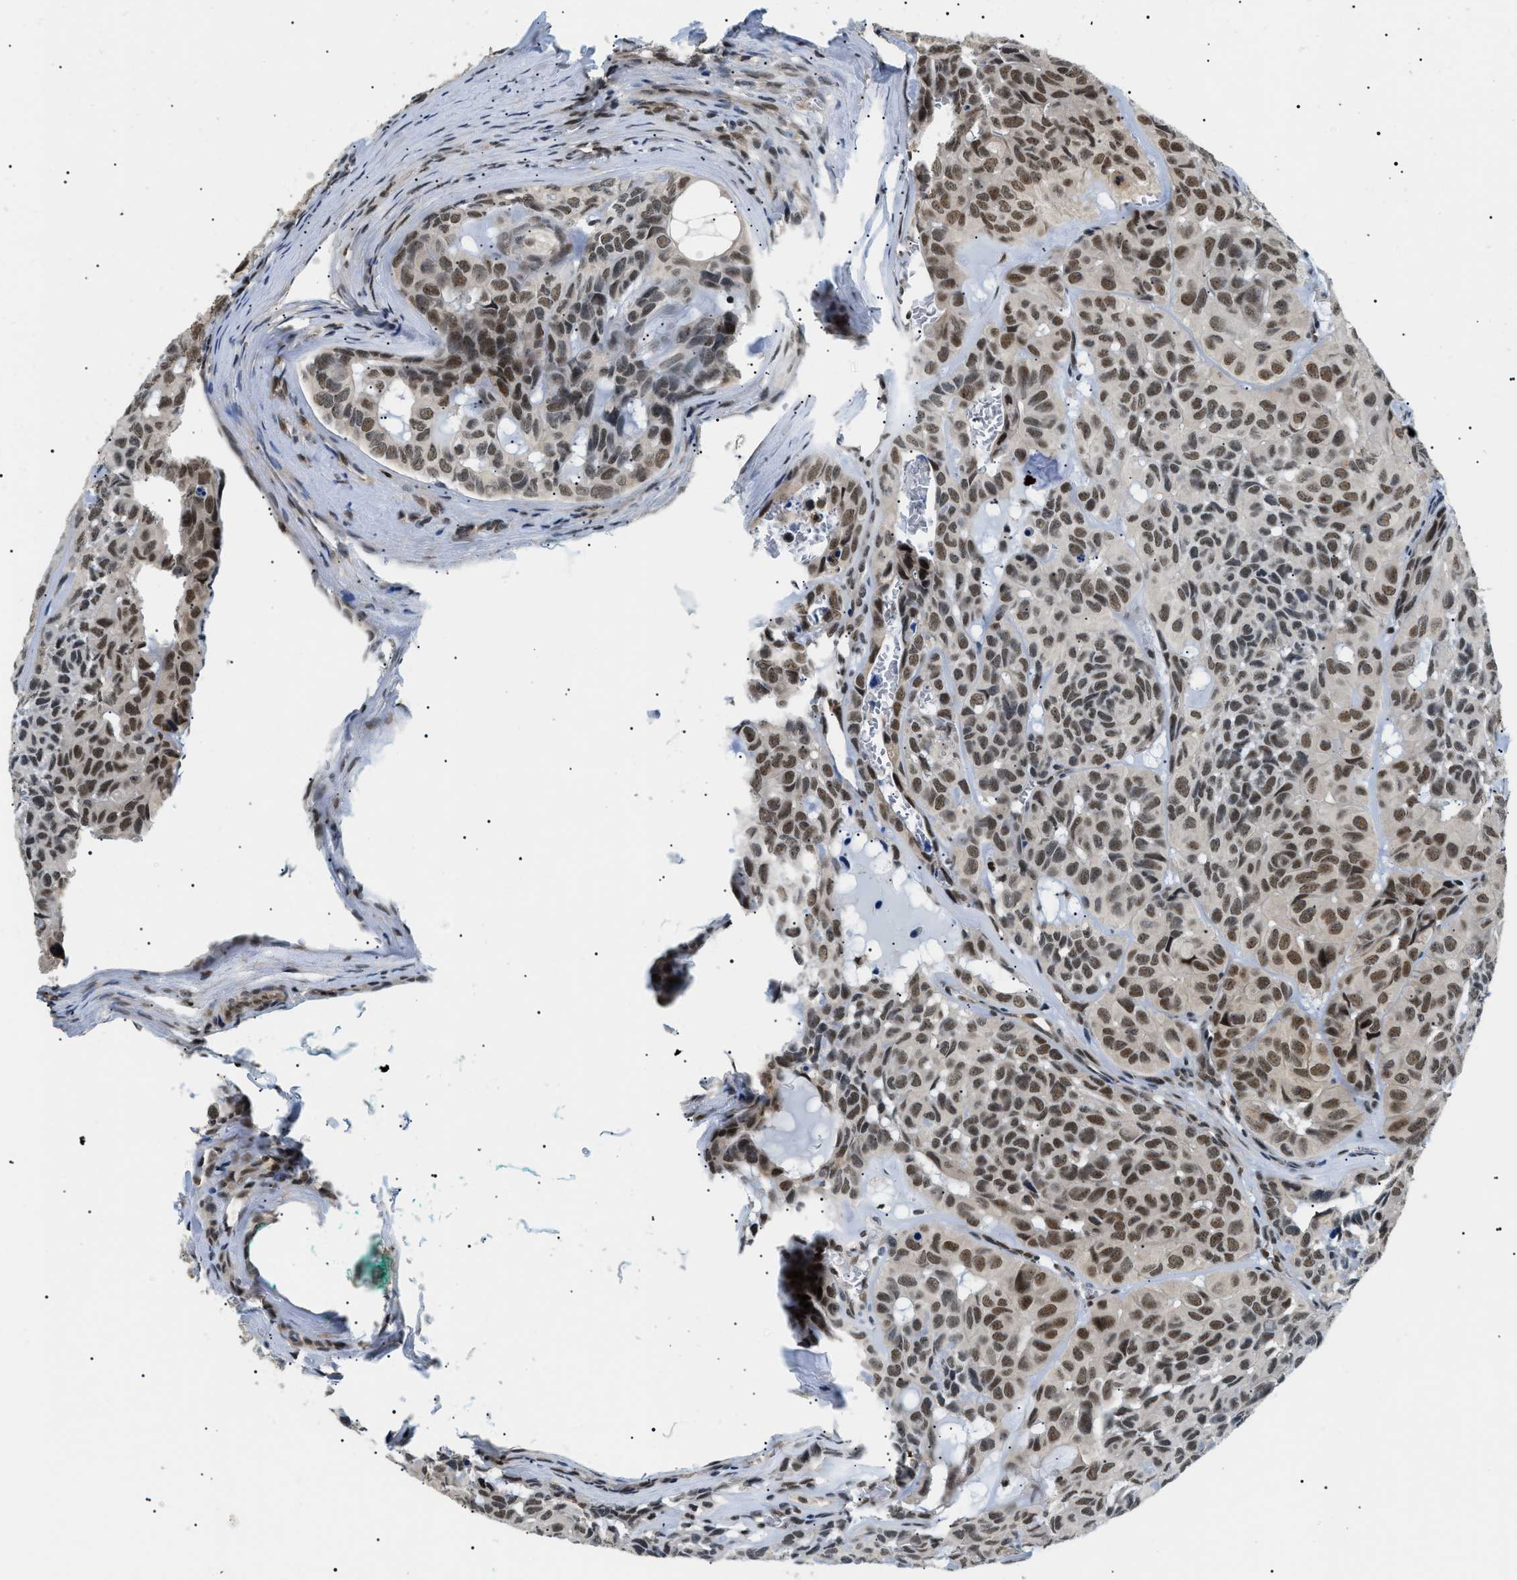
{"staining": {"intensity": "strong", "quantity": ">75%", "location": "nuclear"}, "tissue": "head and neck cancer", "cell_type": "Tumor cells", "image_type": "cancer", "snomed": [{"axis": "morphology", "description": "Adenocarcinoma, NOS"}, {"axis": "topography", "description": "Salivary gland, NOS"}, {"axis": "topography", "description": "Head-Neck"}], "caption": "Head and neck adenocarcinoma tissue shows strong nuclear positivity in approximately >75% of tumor cells, visualized by immunohistochemistry.", "gene": "RBM15", "patient": {"sex": "female", "age": 76}}